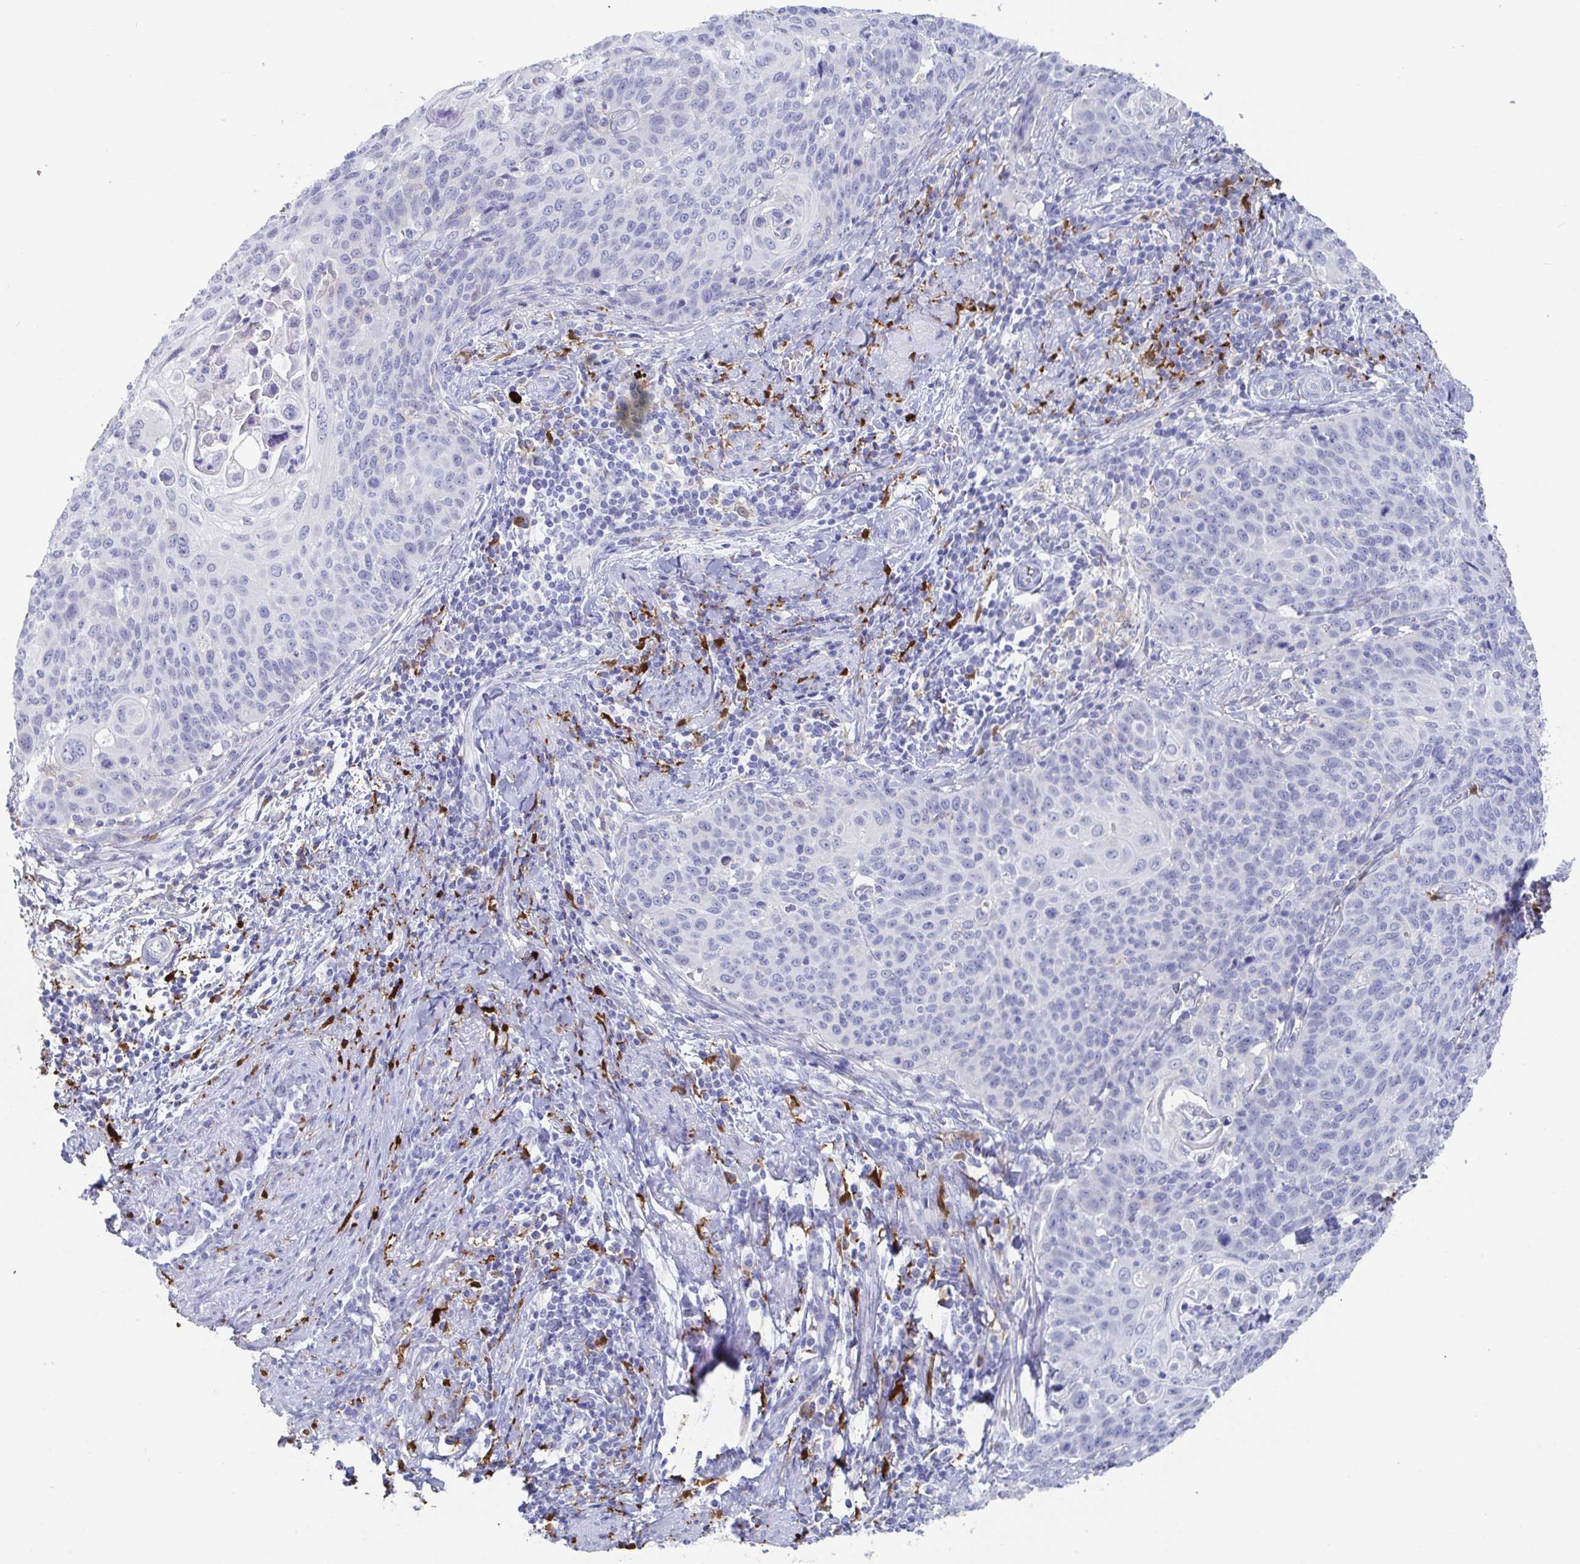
{"staining": {"intensity": "negative", "quantity": "none", "location": "none"}, "tissue": "cervical cancer", "cell_type": "Tumor cells", "image_type": "cancer", "snomed": [{"axis": "morphology", "description": "Squamous cell carcinoma, NOS"}, {"axis": "topography", "description": "Cervix"}], "caption": "An IHC histopathology image of cervical squamous cell carcinoma is shown. There is no staining in tumor cells of cervical squamous cell carcinoma.", "gene": "OR2A4", "patient": {"sex": "female", "age": 65}}